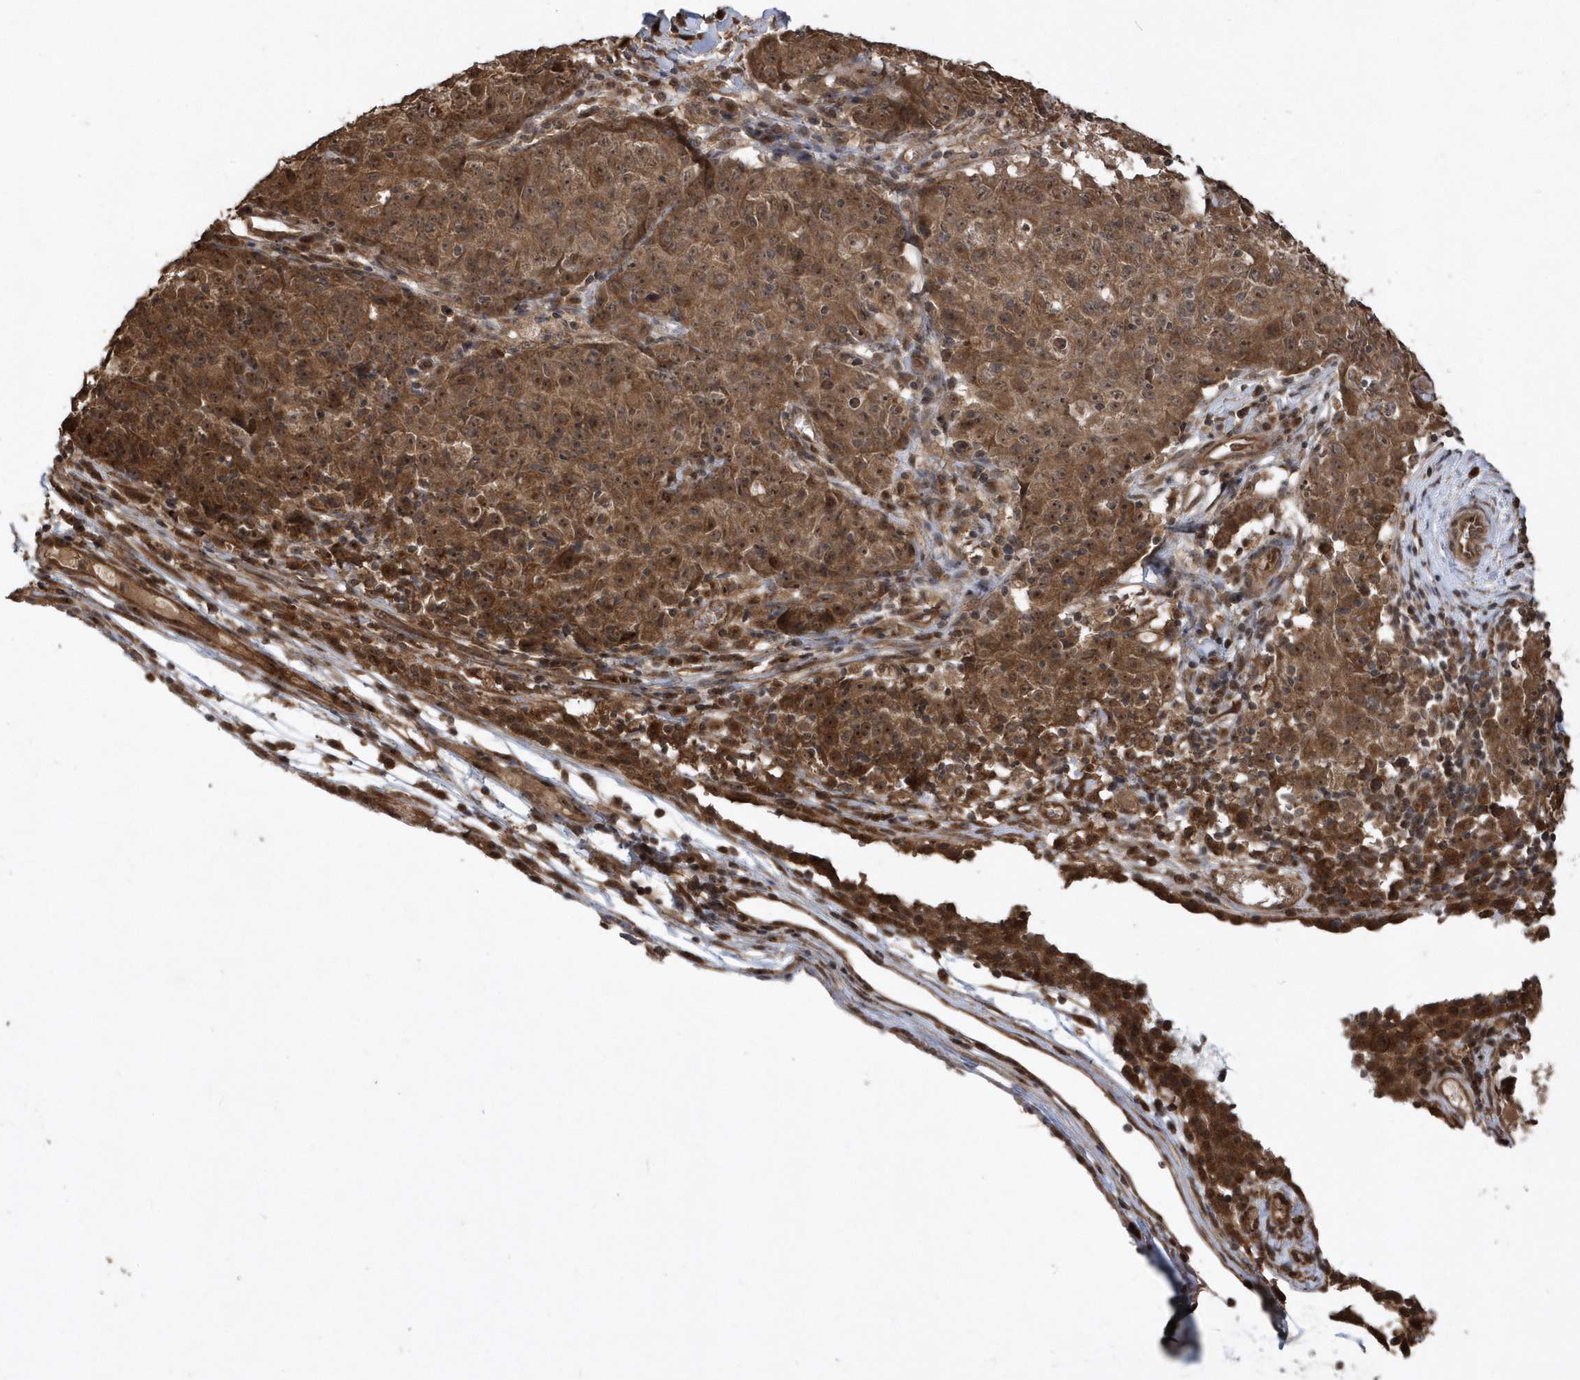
{"staining": {"intensity": "moderate", "quantity": ">75%", "location": "cytoplasmic/membranous"}, "tissue": "ovarian cancer", "cell_type": "Tumor cells", "image_type": "cancer", "snomed": [{"axis": "morphology", "description": "Carcinoma, endometroid"}, {"axis": "topography", "description": "Ovary"}], "caption": "Ovarian cancer was stained to show a protein in brown. There is medium levels of moderate cytoplasmic/membranous expression in about >75% of tumor cells.", "gene": "WASHC5", "patient": {"sex": "female", "age": 42}}